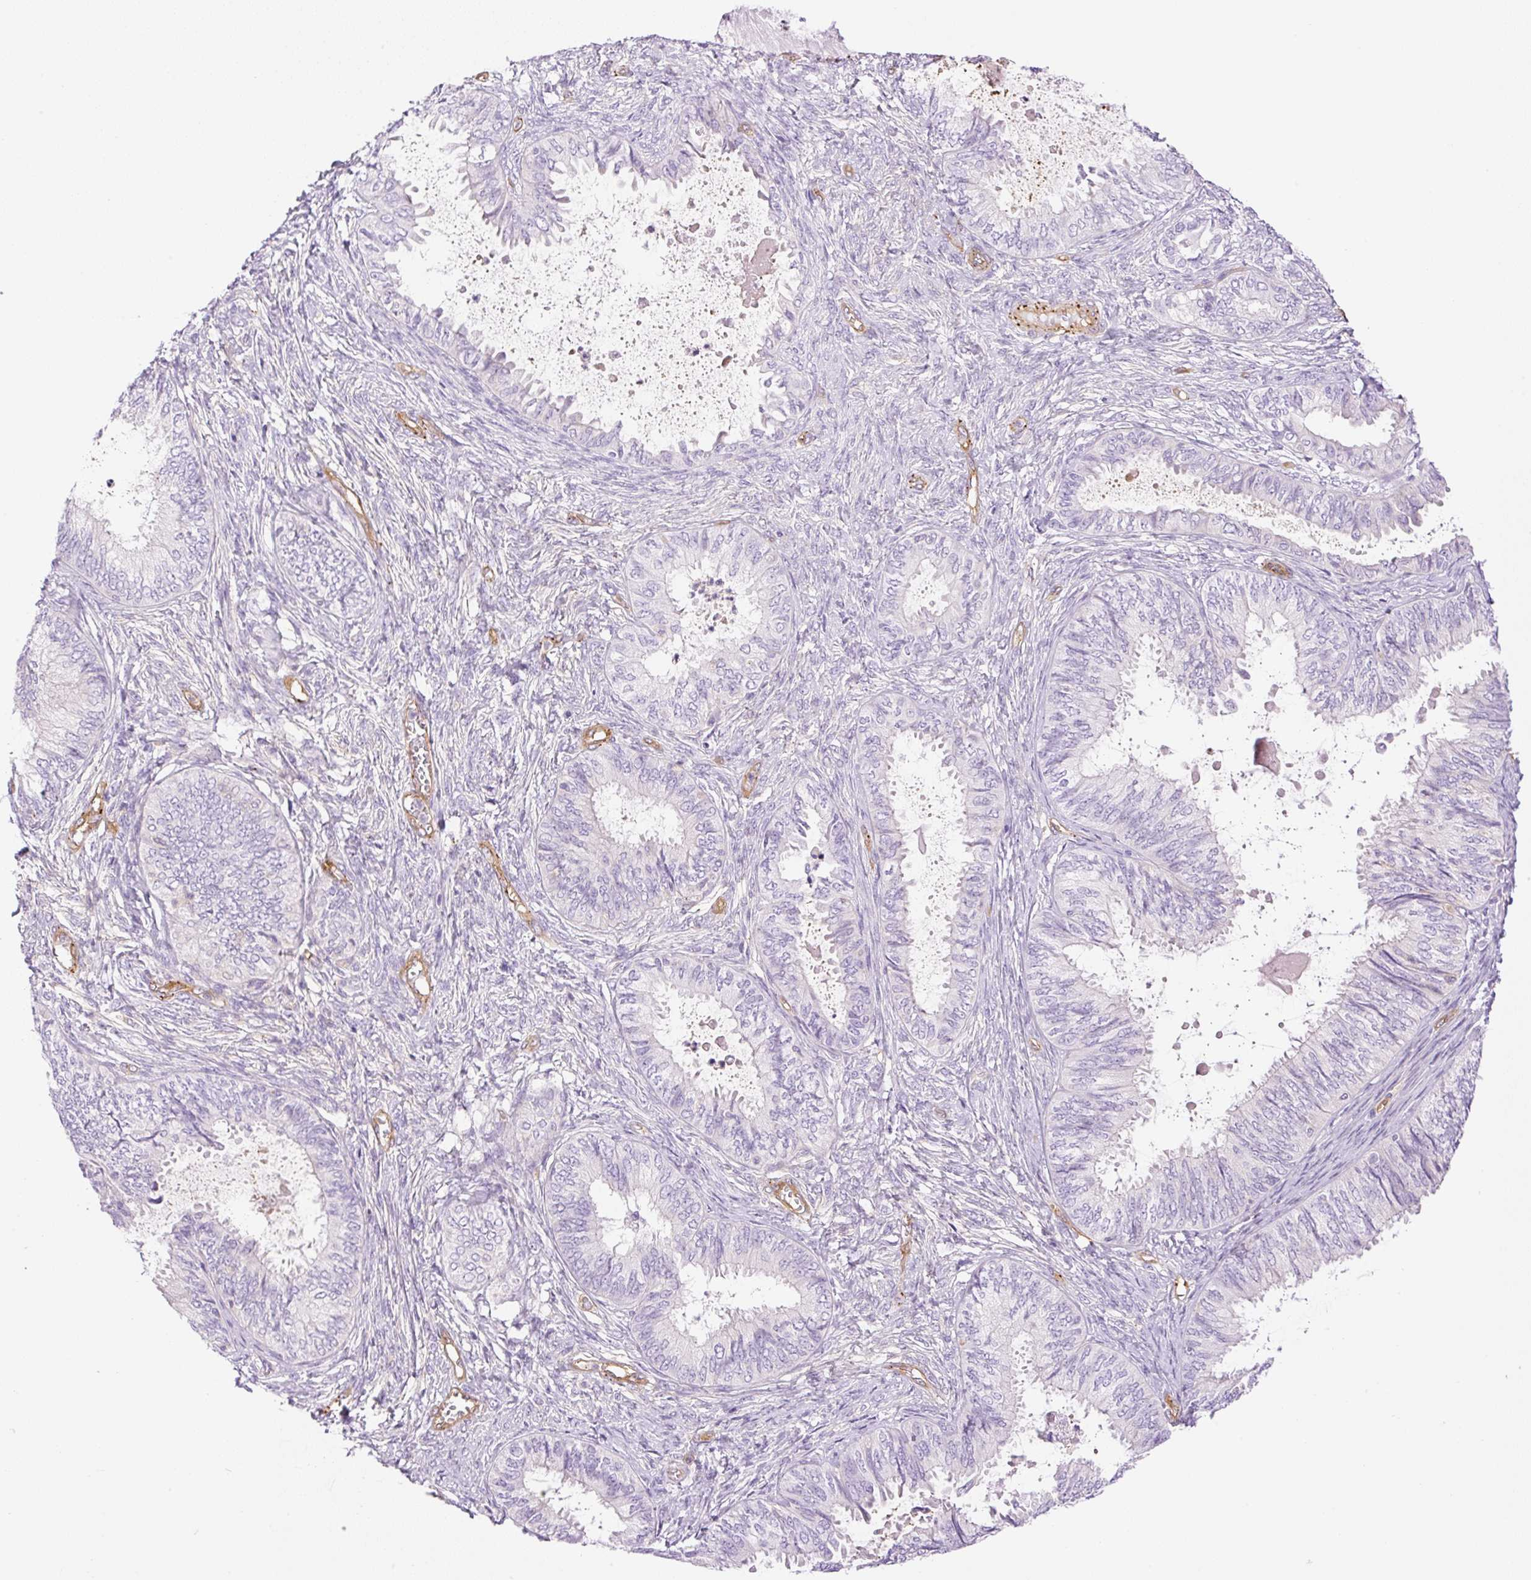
{"staining": {"intensity": "negative", "quantity": "none", "location": "none"}, "tissue": "ovarian cancer", "cell_type": "Tumor cells", "image_type": "cancer", "snomed": [{"axis": "morphology", "description": "Carcinoma, endometroid"}, {"axis": "topography", "description": "Ovary"}], "caption": "Ovarian endometroid carcinoma was stained to show a protein in brown. There is no significant expression in tumor cells. (Brightfield microscopy of DAB immunohistochemistry at high magnification).", "gene": "EHD3", "patient": {"sex": "female", "age": 70}}